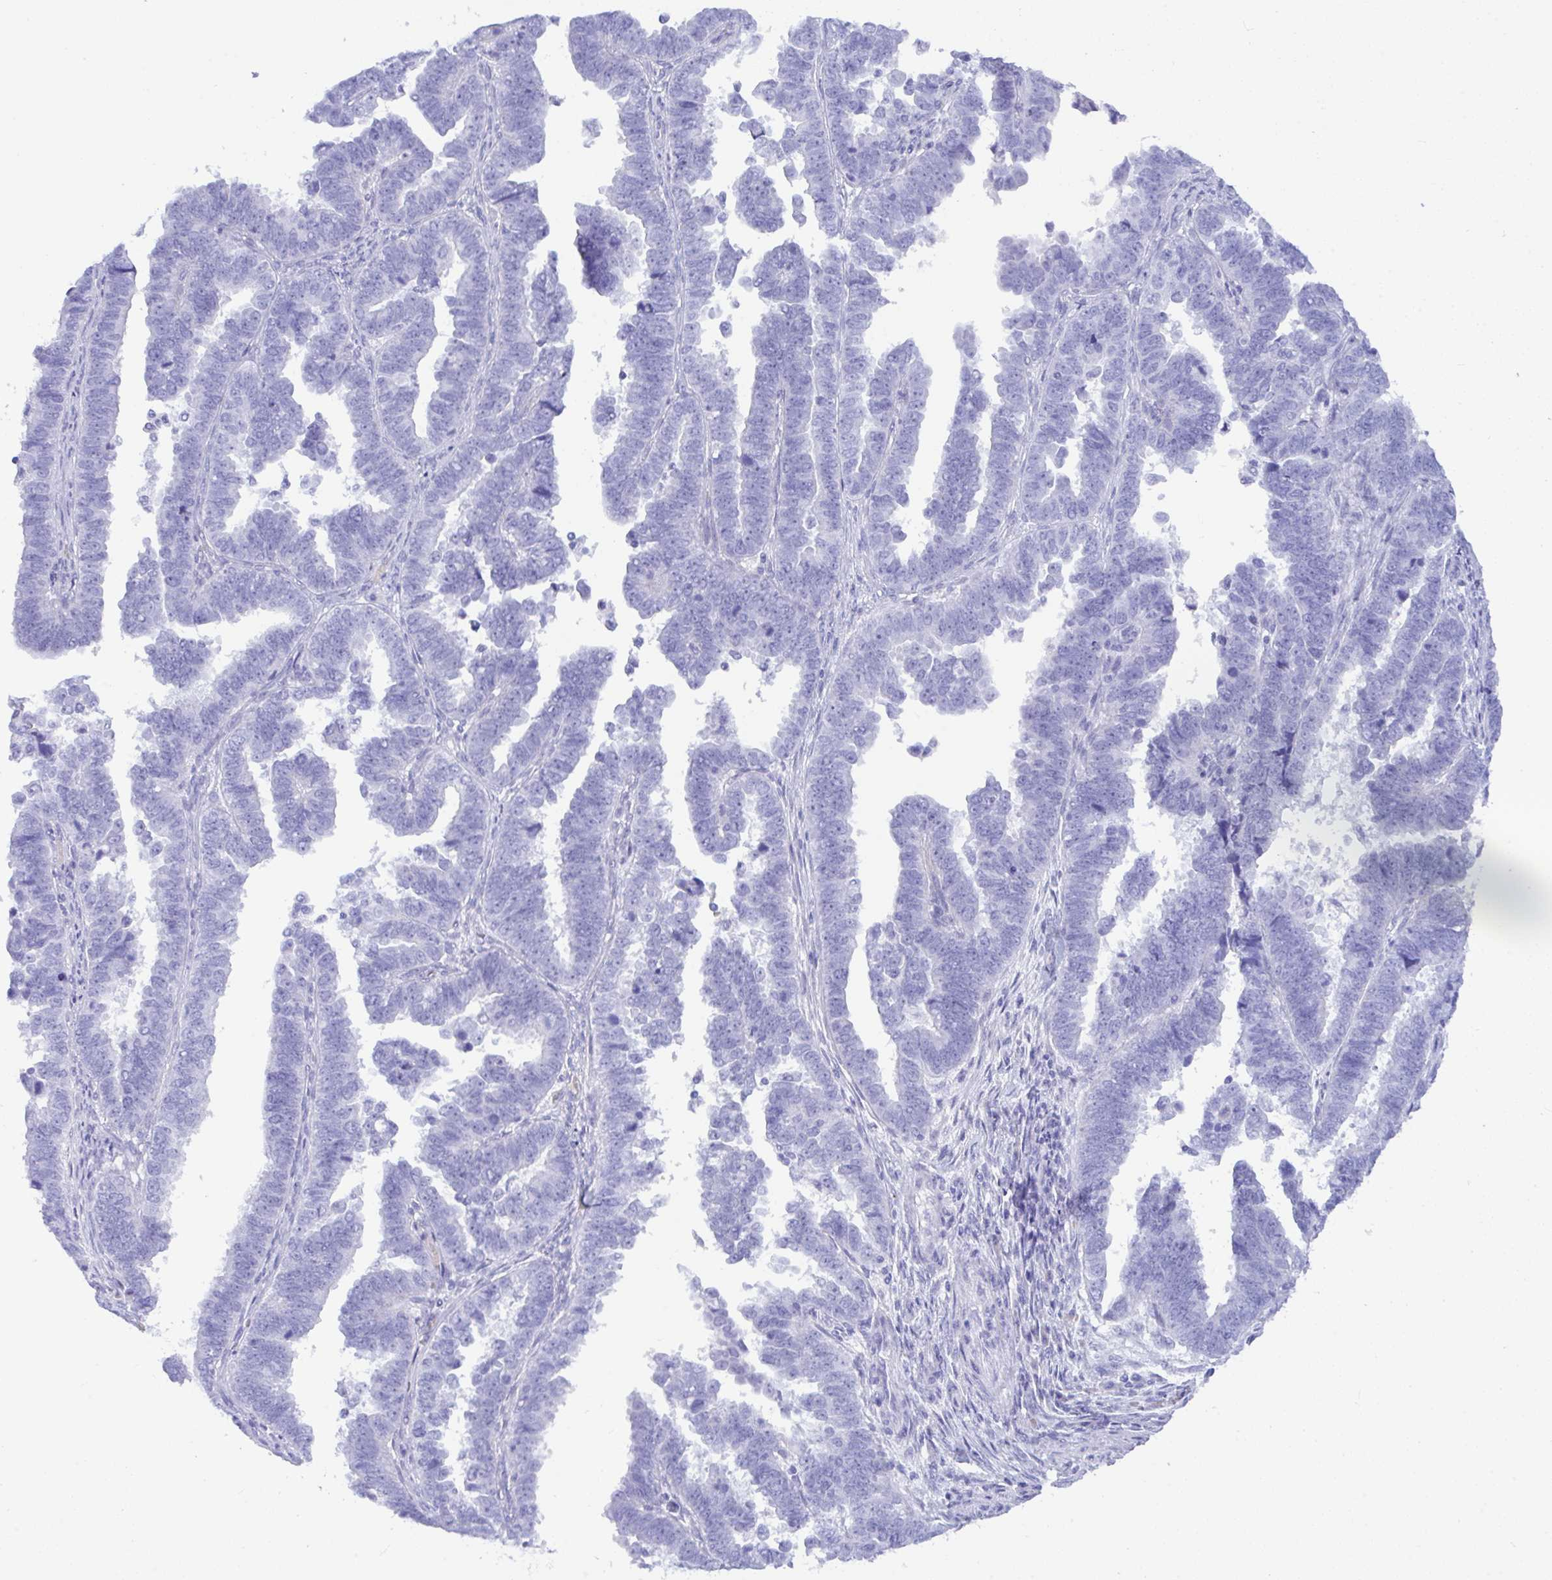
{"staining": {"intensity": "negative", "quantity": "none", "location": "none"}, "tissue": "endometrial cancer", "cell_type": "Tumor cells", "image_type": "cancer", "snomed": [{"axis": "morphology", "description": "Adenocarcinoma, NOS"}, {"axis": "topography", "description": "Endometrium"}], "caption": "Tumor cells are negative for brown protein staining in endometrial cancer.", "gene": "SEL1L2", "patient": {"sex": "female", "age": 75}}